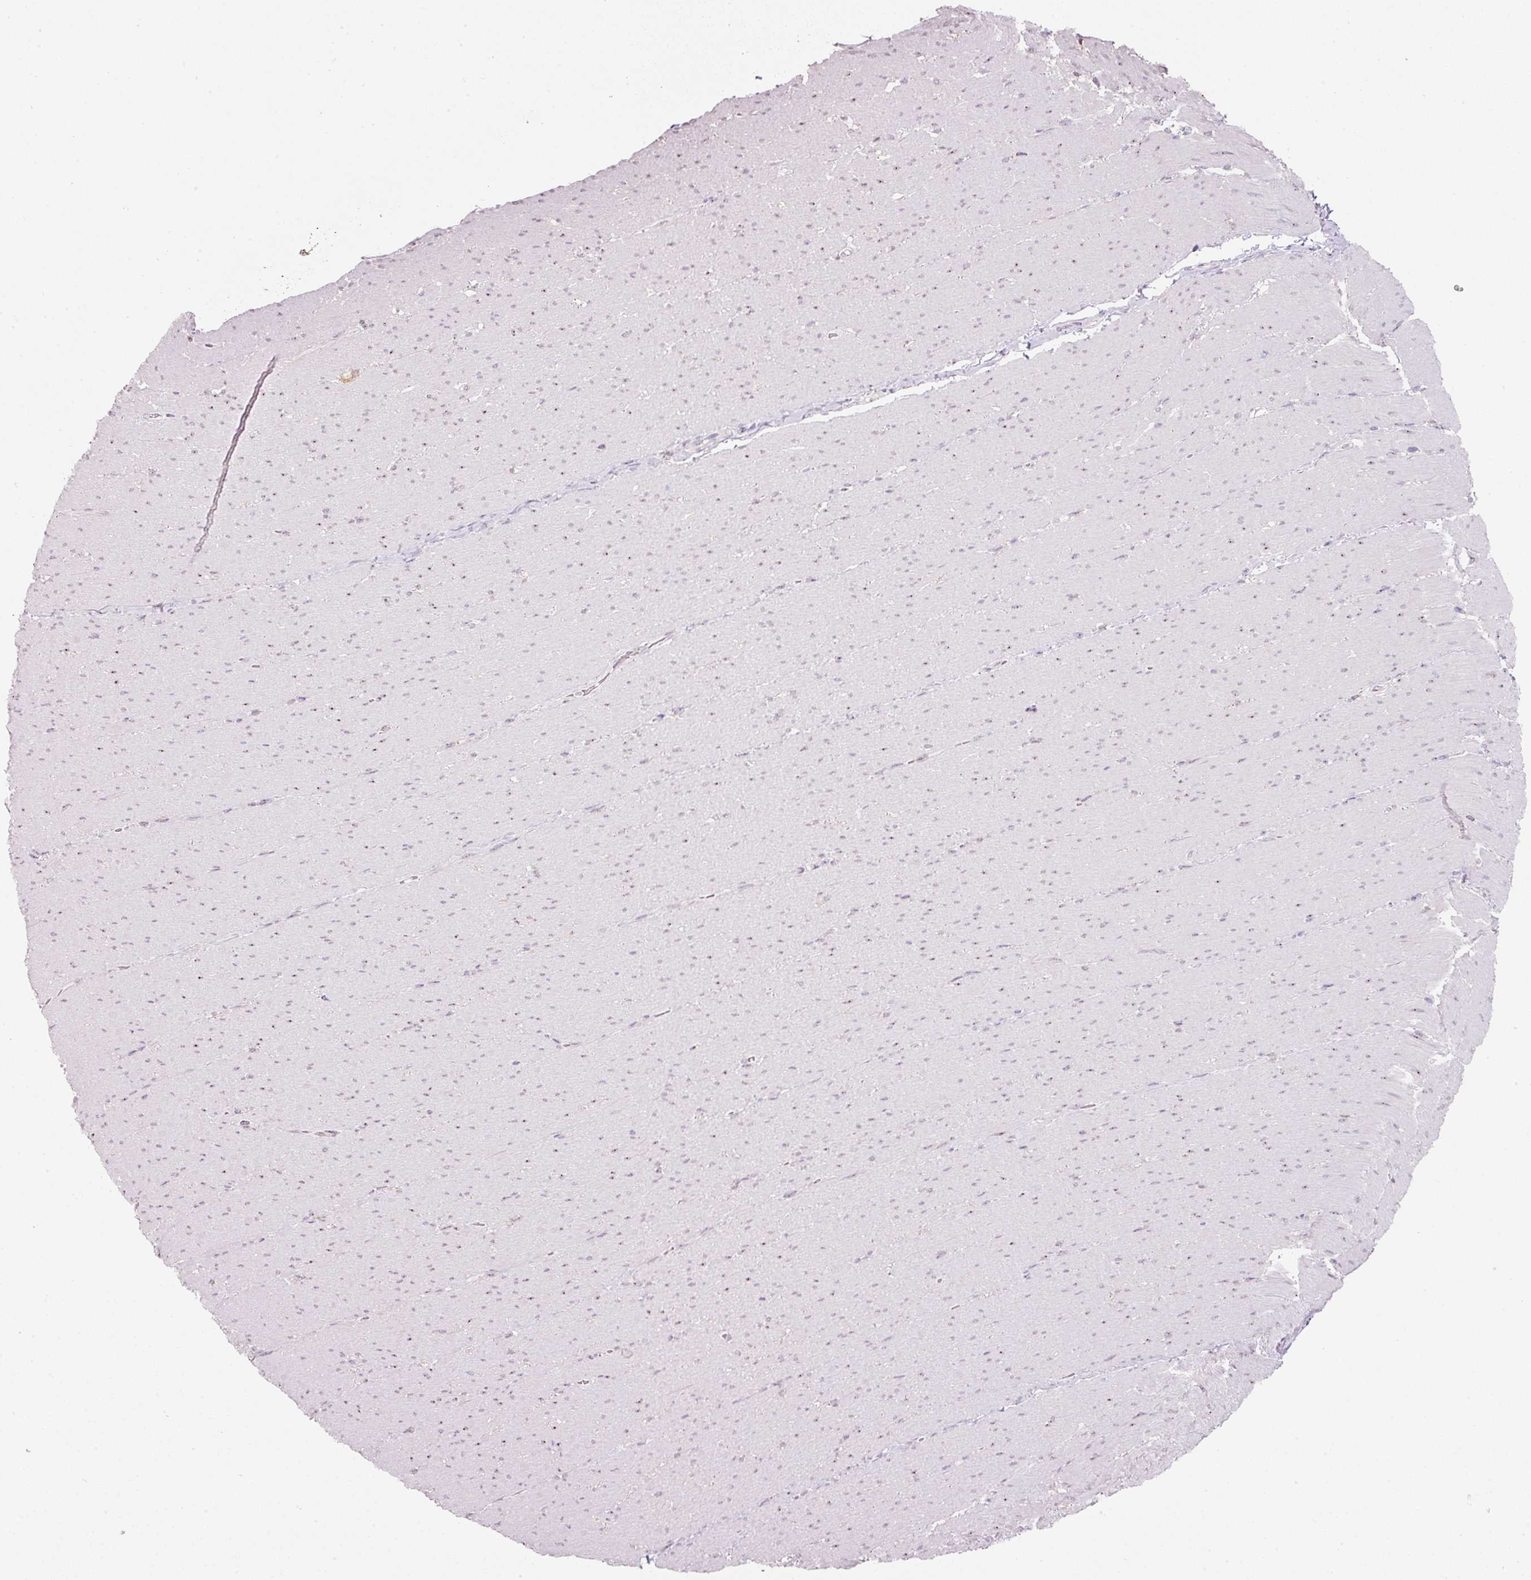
{"staining": {"intensity": "weak", "quantity": "<25%", "location": "nuclear"}, "tissue": "smooth muscle", "cell_type": "Smooth muscle cells", "image_type": "normal", "snomed": [{"axis": "morphology", "description": "Normal tissue, NOS"}, {"axis": "topography", "description": "Smooth muscle"}, {"axis": "topography", "description": "Rectum"}], "caption": "Immunohistochemistry micrograph of unremarkable smooth muscle stained for a protein (brown), which exhibits no positivity in smooth muscle cells. (Immunohistochemistry (ihc), brightfield microscopy, high magnification).", "gene": "TMEM37", "patient": {"sex": "male", "age": 53}}